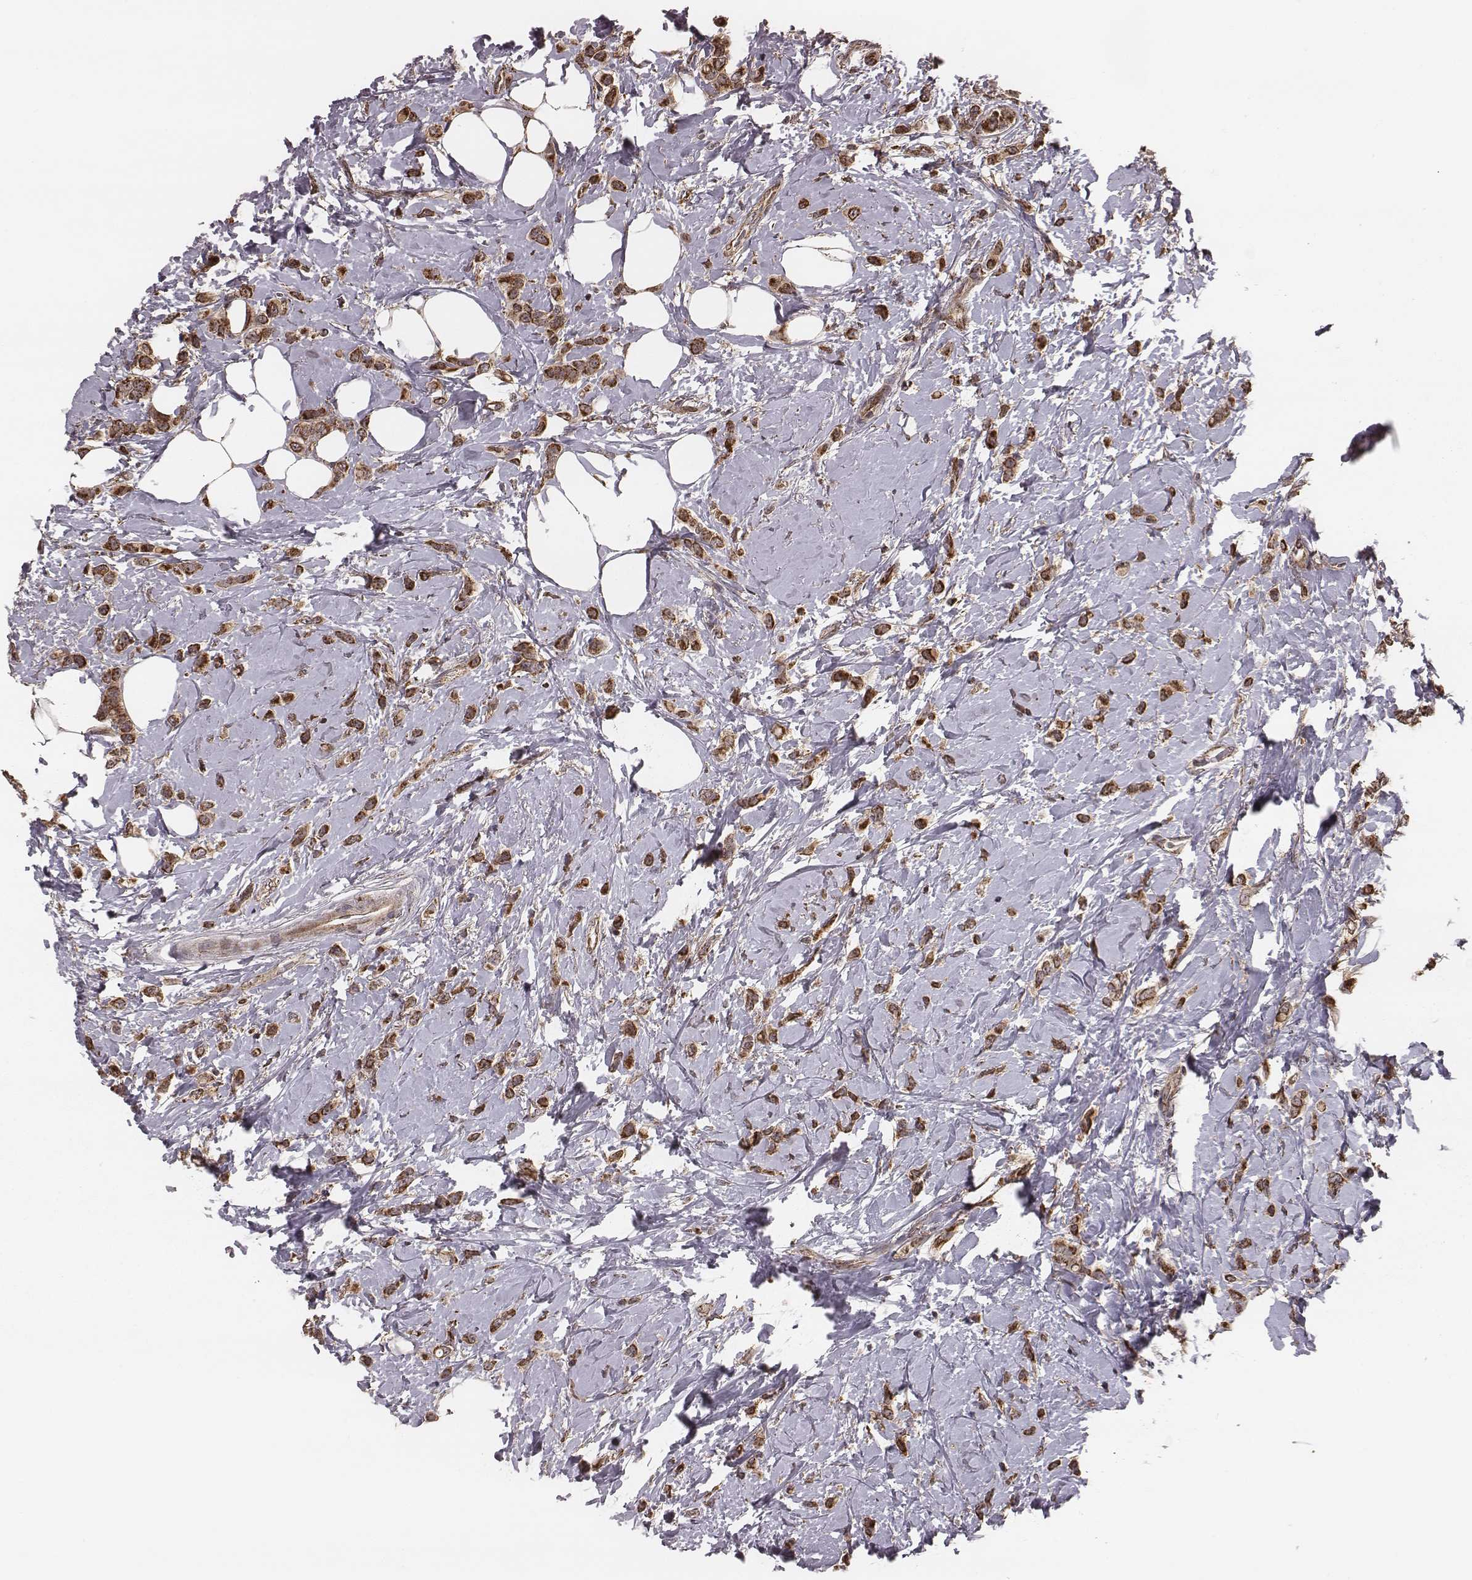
{"staining": {"intensity": "strong", "quantity": ">75%", "location": "cytoplasmic/membranous"}, "tissue": "breast cancer", "cell_type": "Tumor cells", "image_type": "cancer", "snomed": [{"axis": "morphology", "description": "Lobular carcinoma"}, {"axis": "topography", "description": "Breast"}], "caption": "Human breast lobular carcinoma stained for a protein (brown) shows strong cytoplasmic/membranous positive staining in approximately >75% of tumor cells.", "gene": "ZDHHC21", "patient": {"sex": "female", "age": 66}}